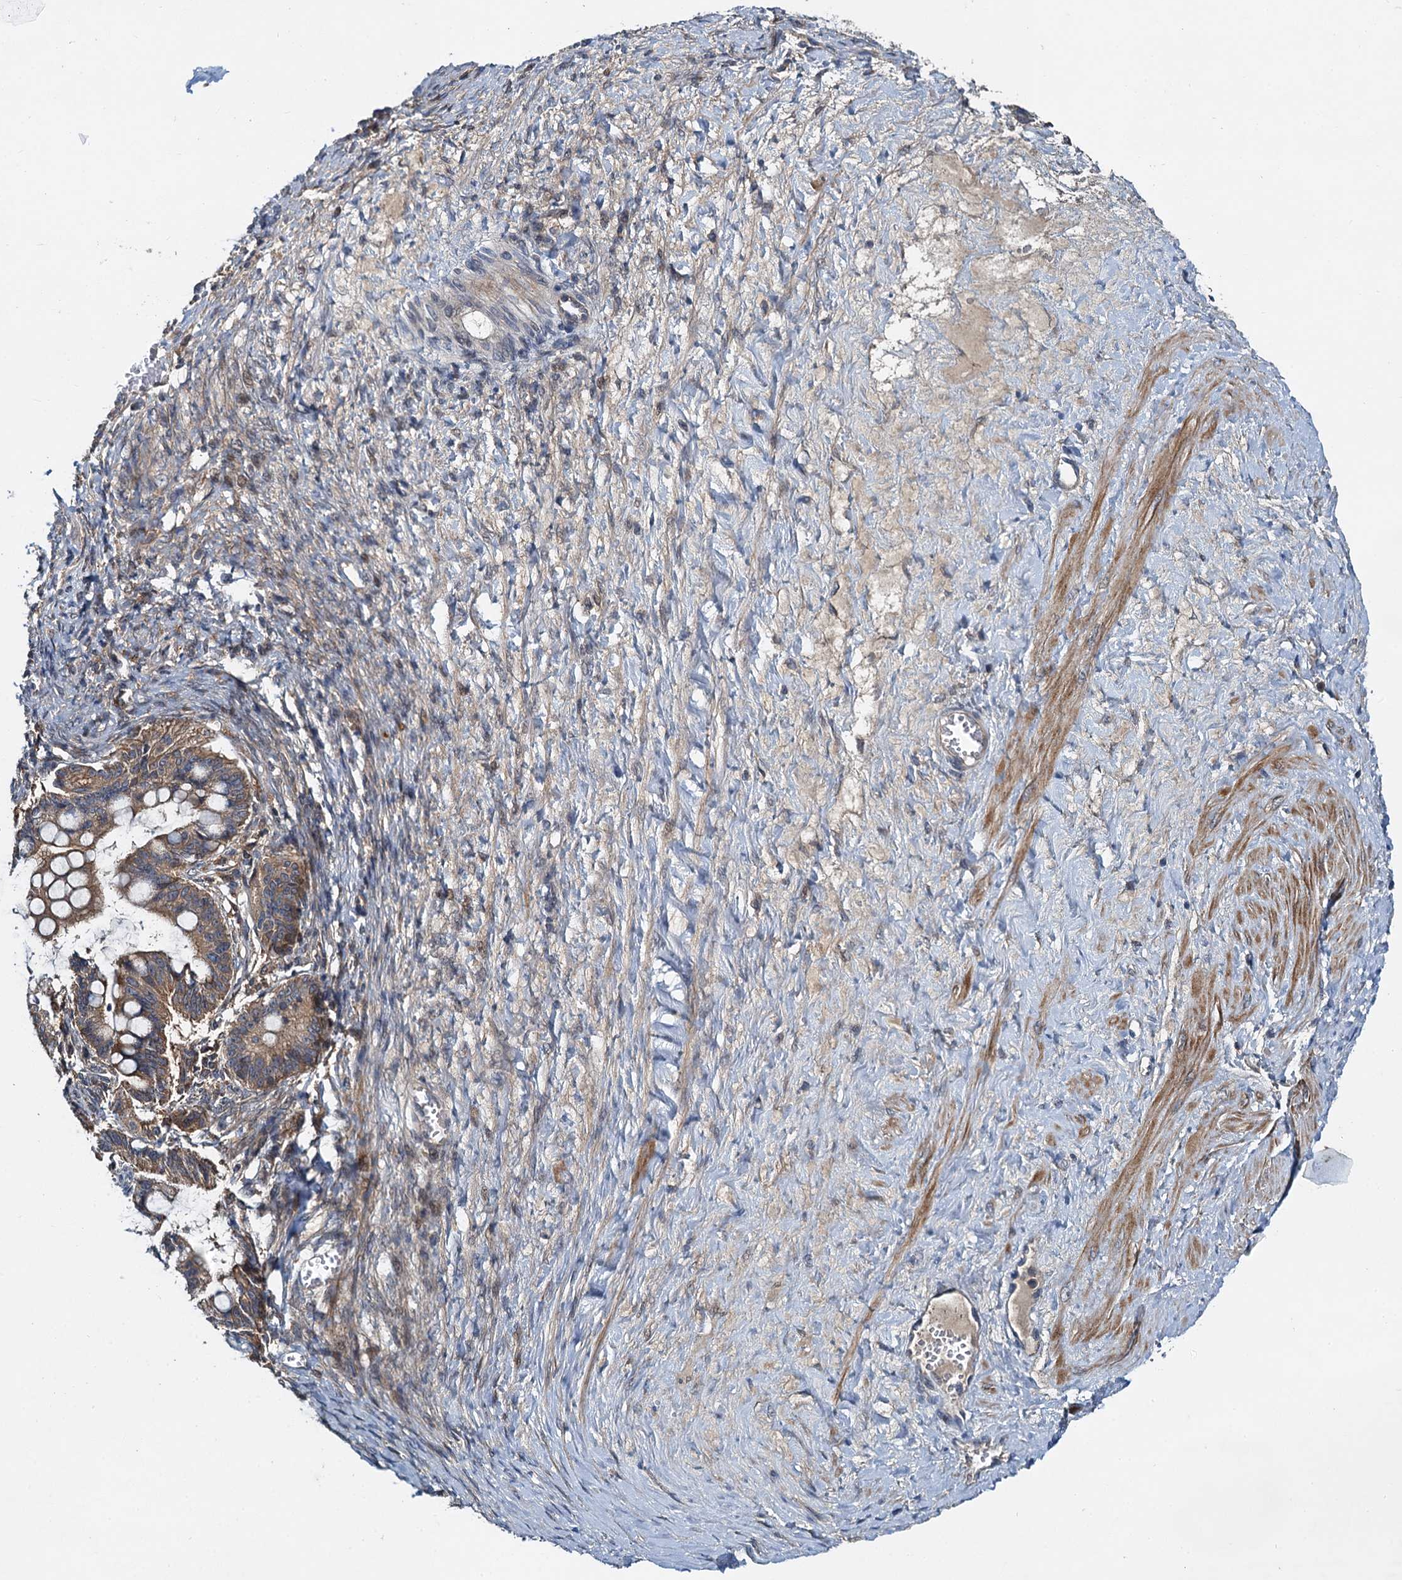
{"staining": {"intensity": "moderate", "quantity": ">75%", "location": "cytoplasmic/membranous"}, "tissue": "ovarian cancer", "cell_type": "Tumor cells", "image_type": "cancer", "snomed": [{"axis": "morphology", "description": "Cystadenocarcinoma, mucinous, NOS"}, {"axis": "topography", "description": "Ovary"}], "caption": "Approximately >75% of tumor cells in ovarian mucinous cystadenocarcinoma reveal moderate cytoplasmic/membranous protein positivity as visualized by brown immunohistochemical staining.", "gene": "EFL1", "patient": {"sex": "female", "age": 73}}